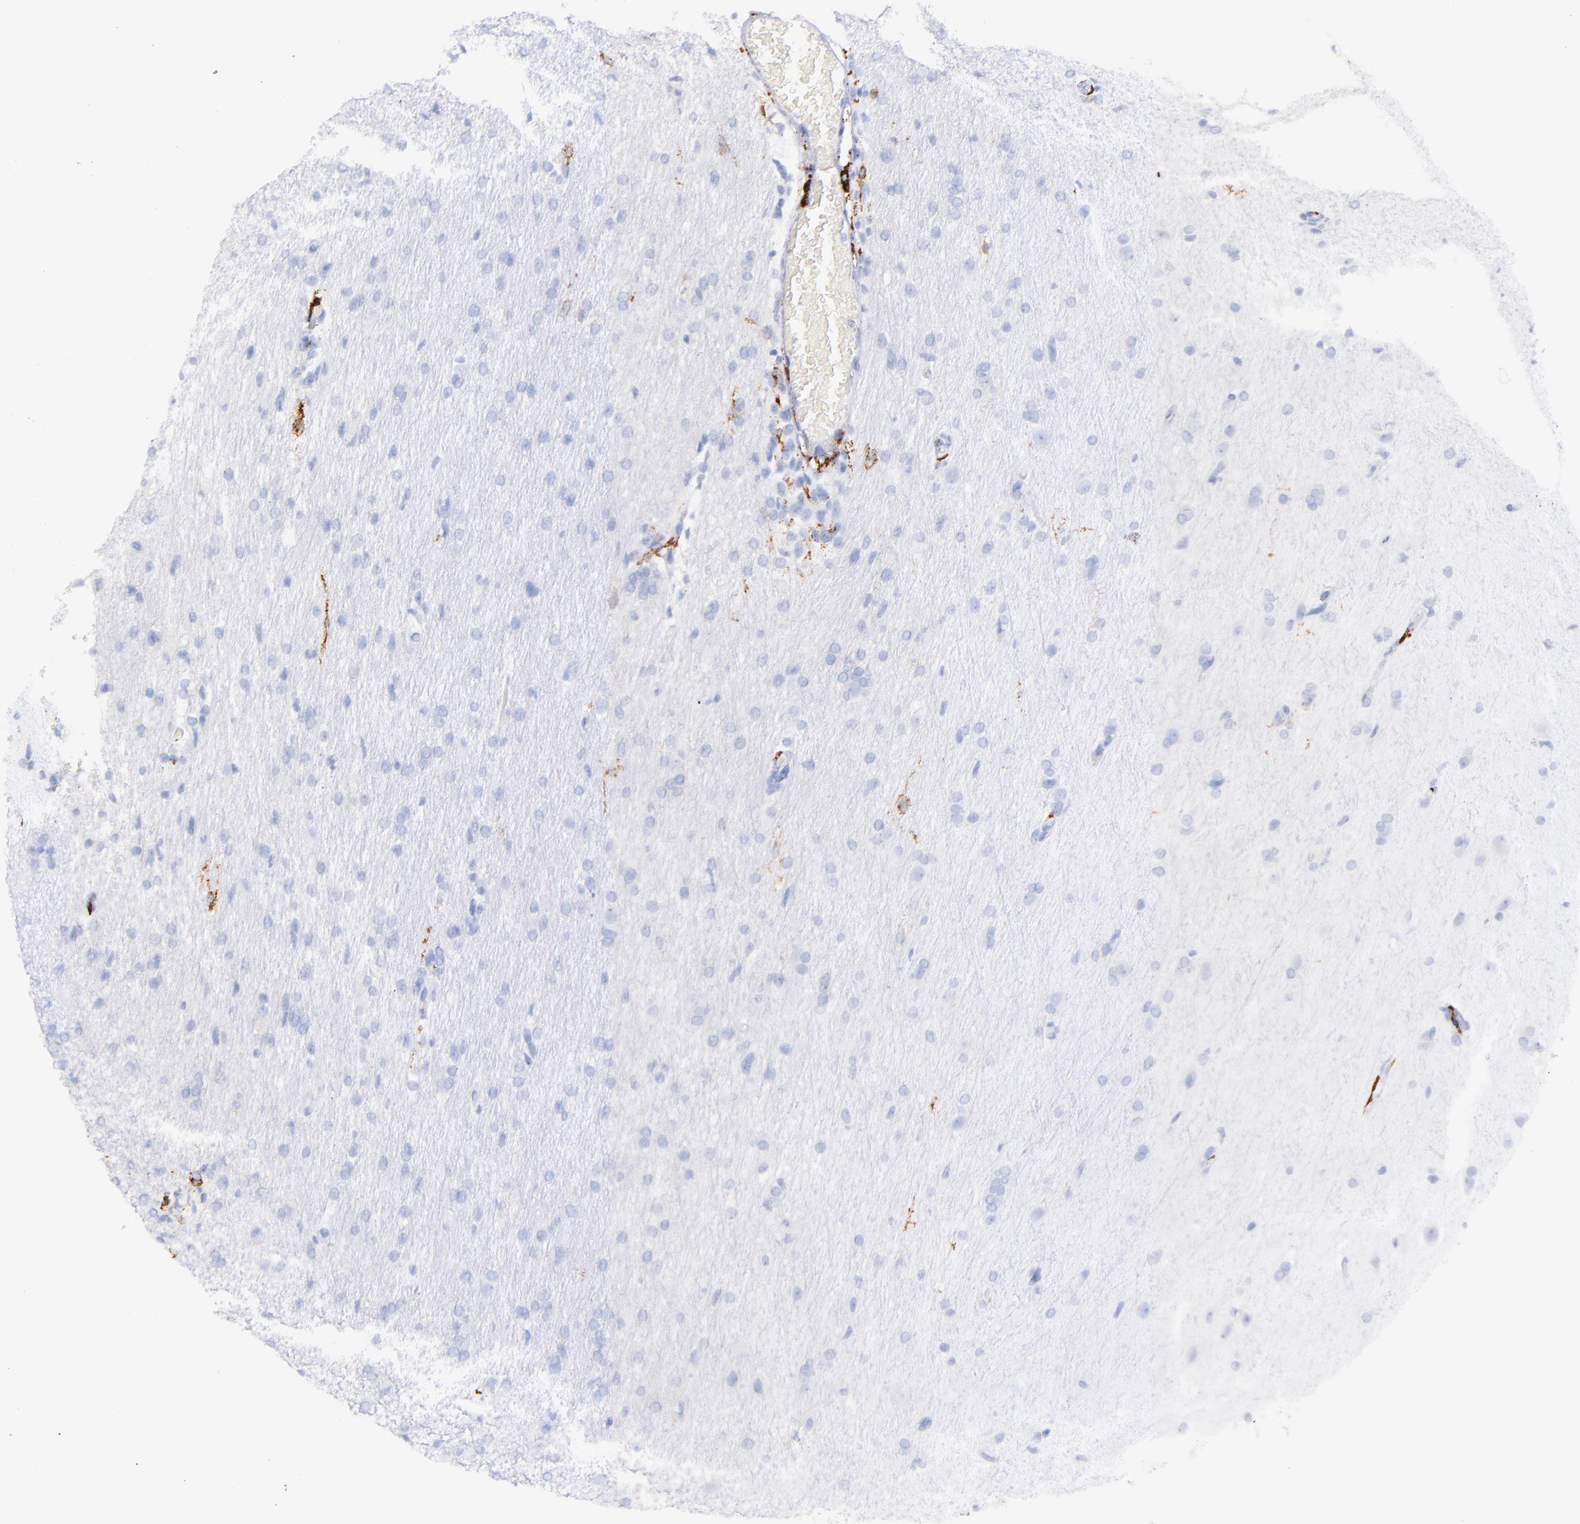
{"staining": {"intensity": "negative", "quantity": "none", "location": "none"}, "tissue": "glioma", "cell_type": "Tumor cells", "image_type": "cancer", "snomed": [{"axis": "morphology", "description": "Glioma, malignant, High grade"}, {"axis": "topography", "description": "Brain"}], "caption": "Immunohistochemical staining of human glioma displays no significant expression in tumor cells.", "gene": "CD163", "patient": {"sex": "male", "age": 68}}